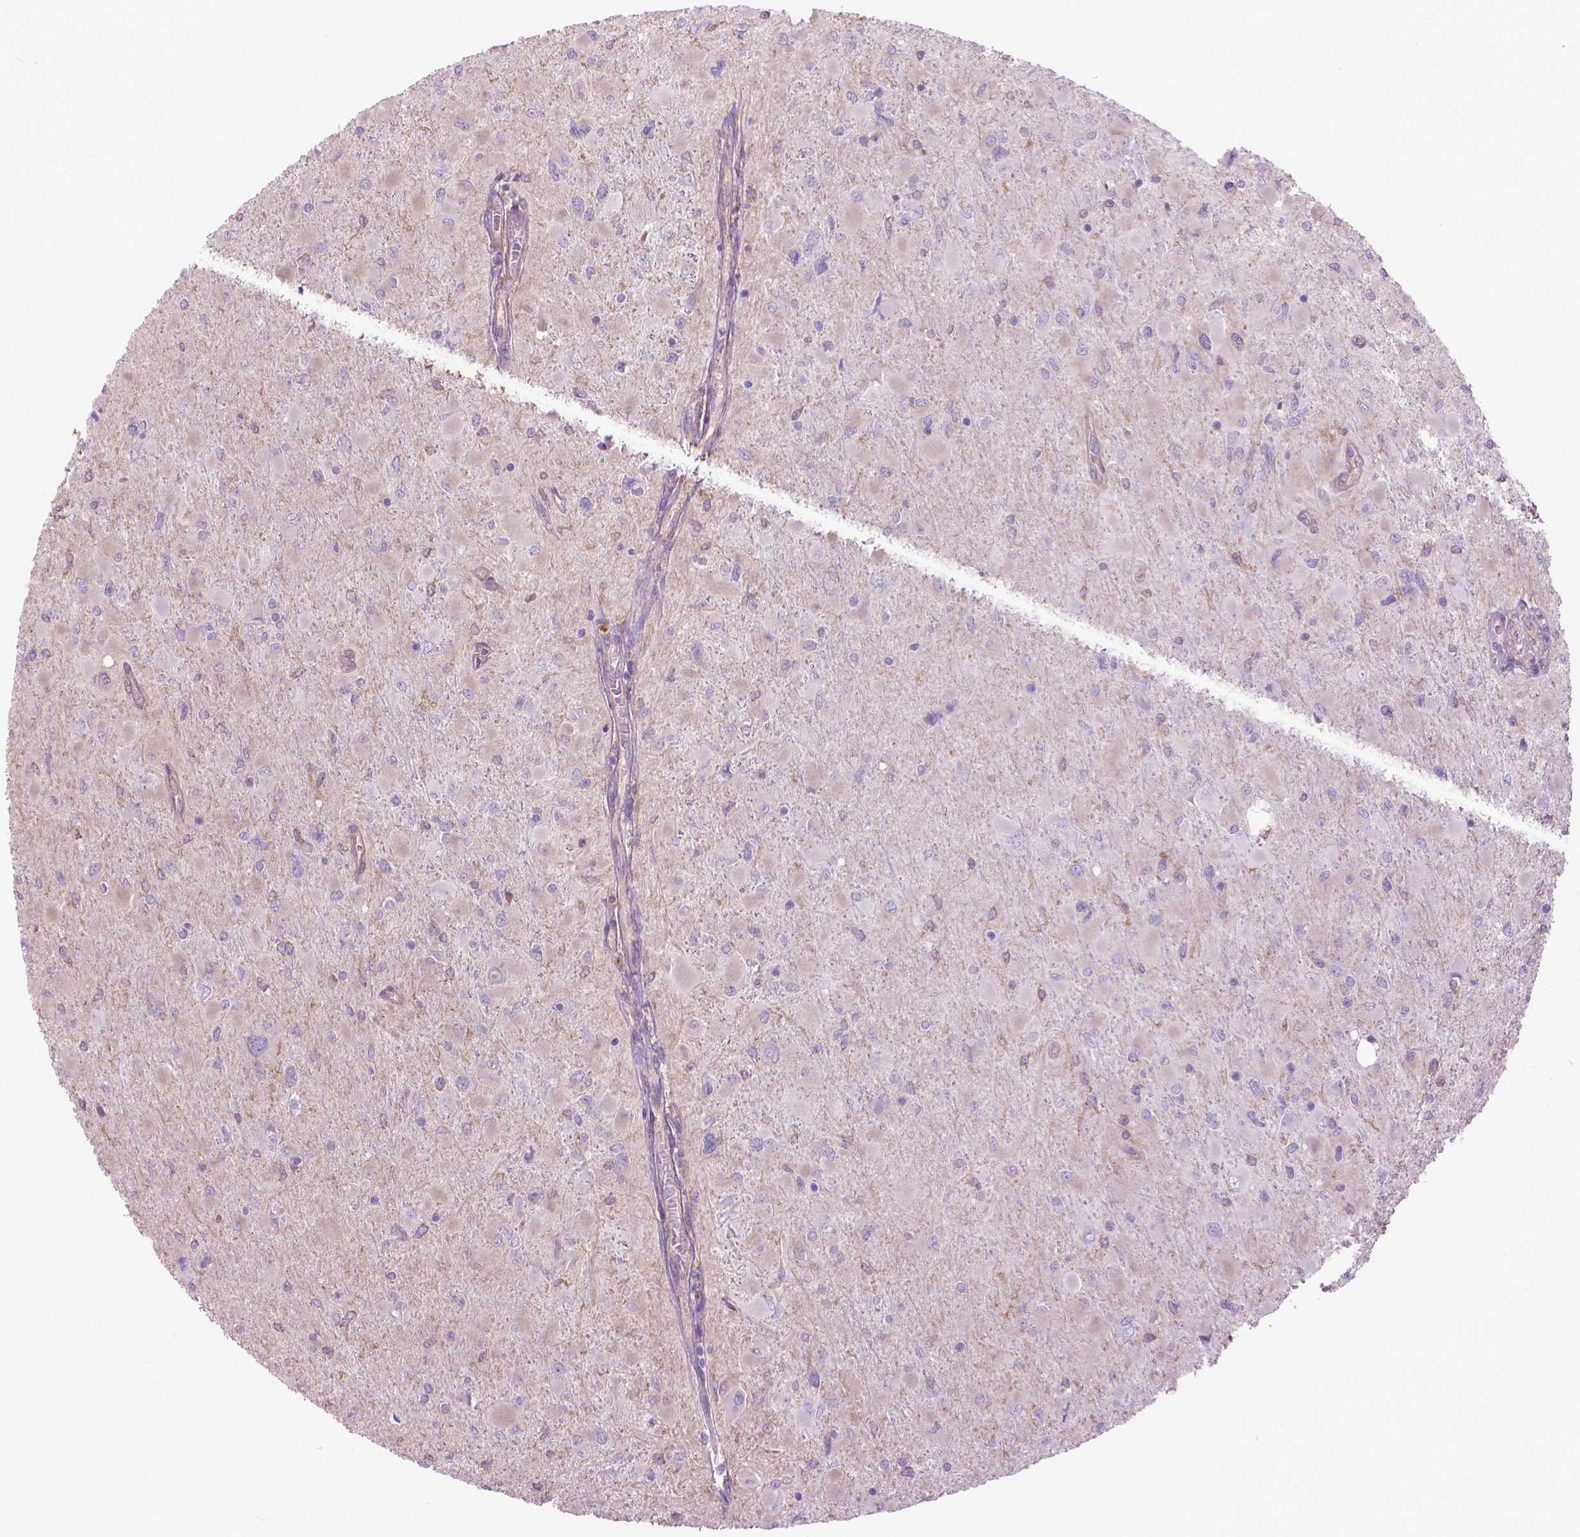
{"staining": {"intensity": "negative", "quantity": "none", "location": "none"}, "tissue": "glioma", "cell_type": "Tumor cells", "image_type": "cancer", "snomed": [{"axis": "morphology", "description": "Glioma, malignant, High grade"}, {"axis": "topography", "description": "Cerebral cortex"}], "caption": "Photomicrograph shows no significant protein staining in tumor cells of malignant glioma (high-grade).", "gene": "CORO1B", "patient": {"sex": "female", "age": 36}}